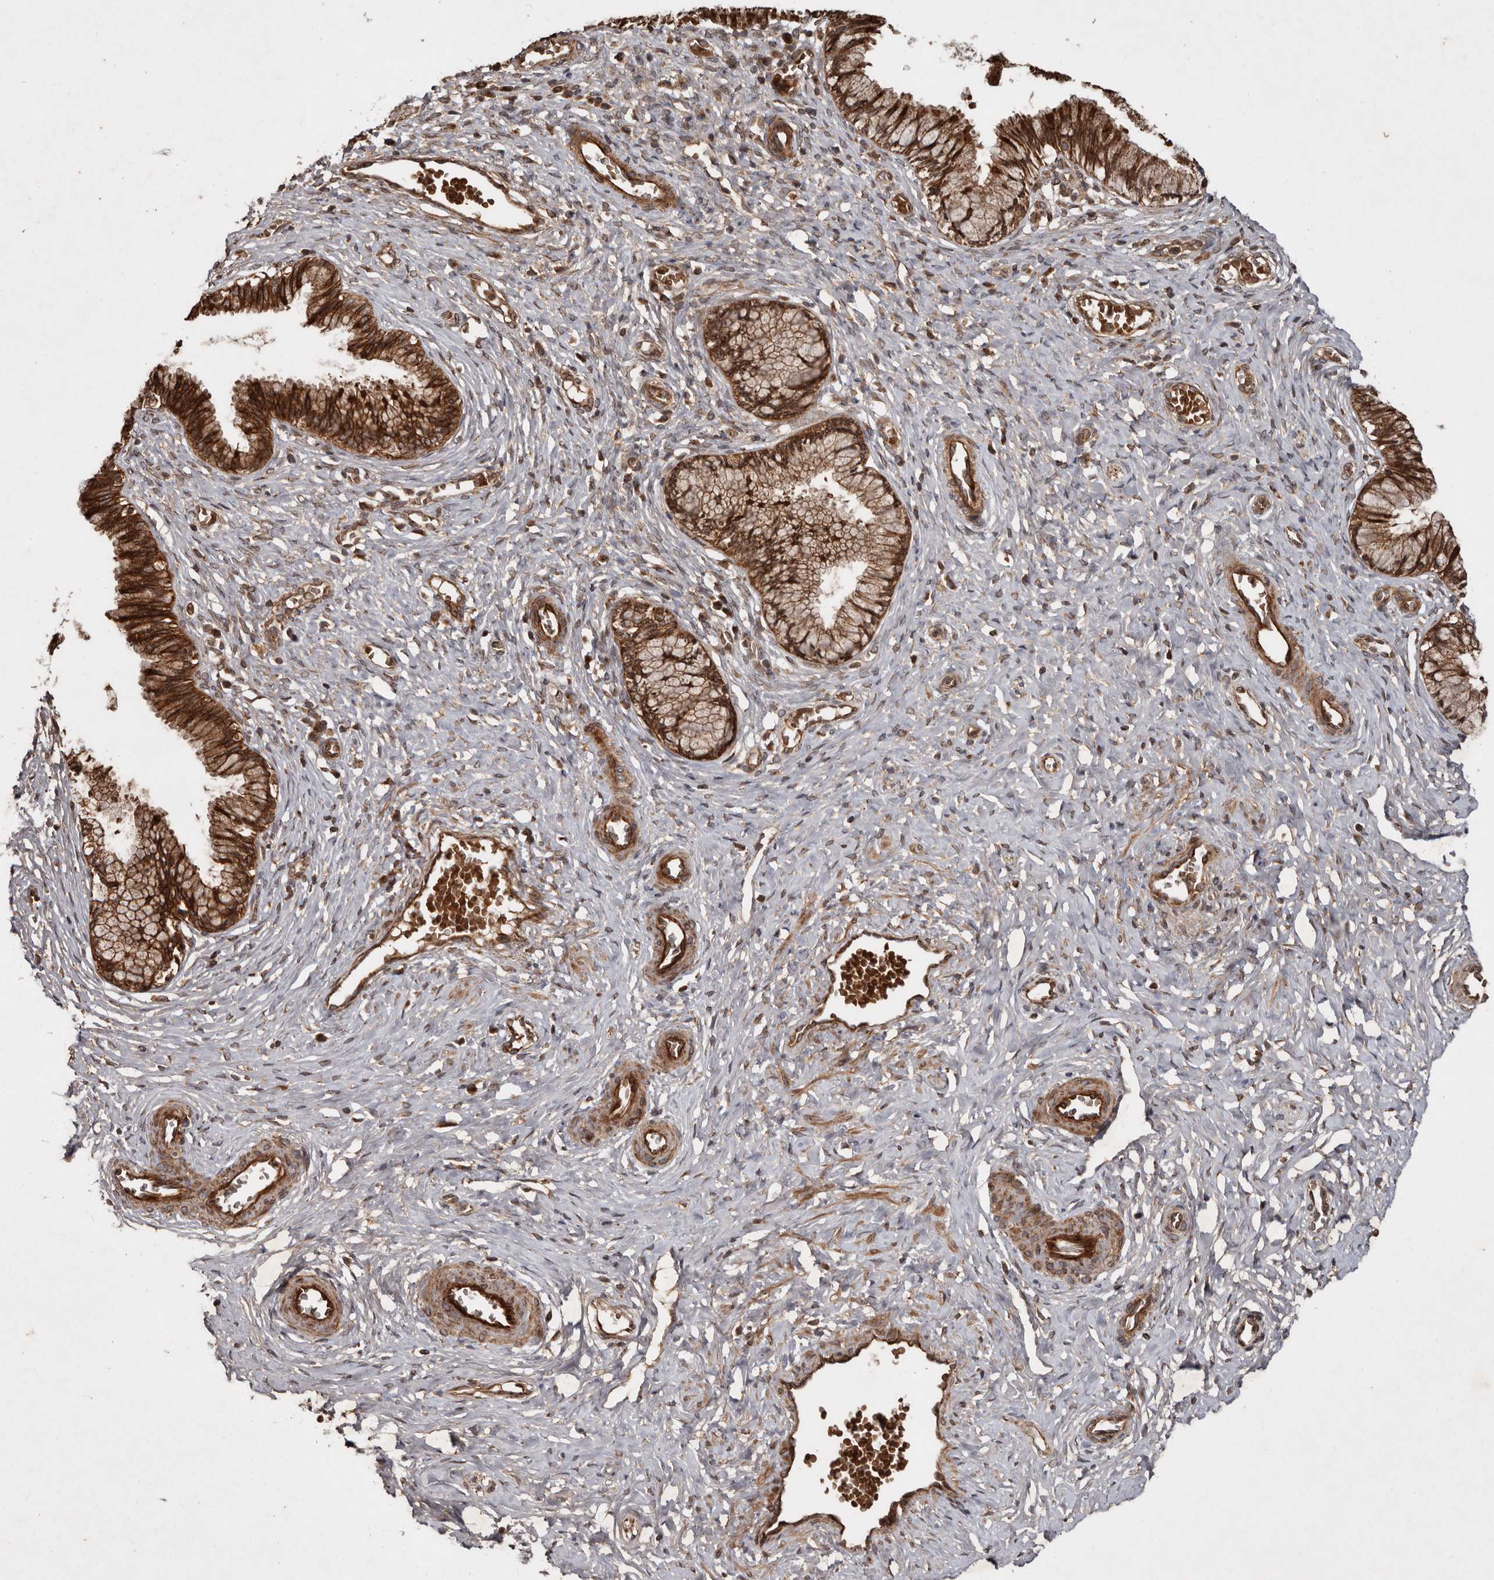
{"staining": {"intensity": "strong", "quantity": ">75%", "location": "cytoplasmic/membranous"}, "tissue": "cervix", "cell_type": "Glandular cells", "image_type": "normal", "snomed": [{"axis": "morphology", "description": "Normal tissue, NOS"}, {"axis": "topography", "description": "Cervix"}], "caption": "Cervix stained with DAB (3,3'-diaminobenzidine) immunohistochemistry reveals high levels of strong cytoplasmic/membranous staining in approximately >75% of glandular cells.", "gene": "STK36", "patient": {"sex": "female", "age": 27}}